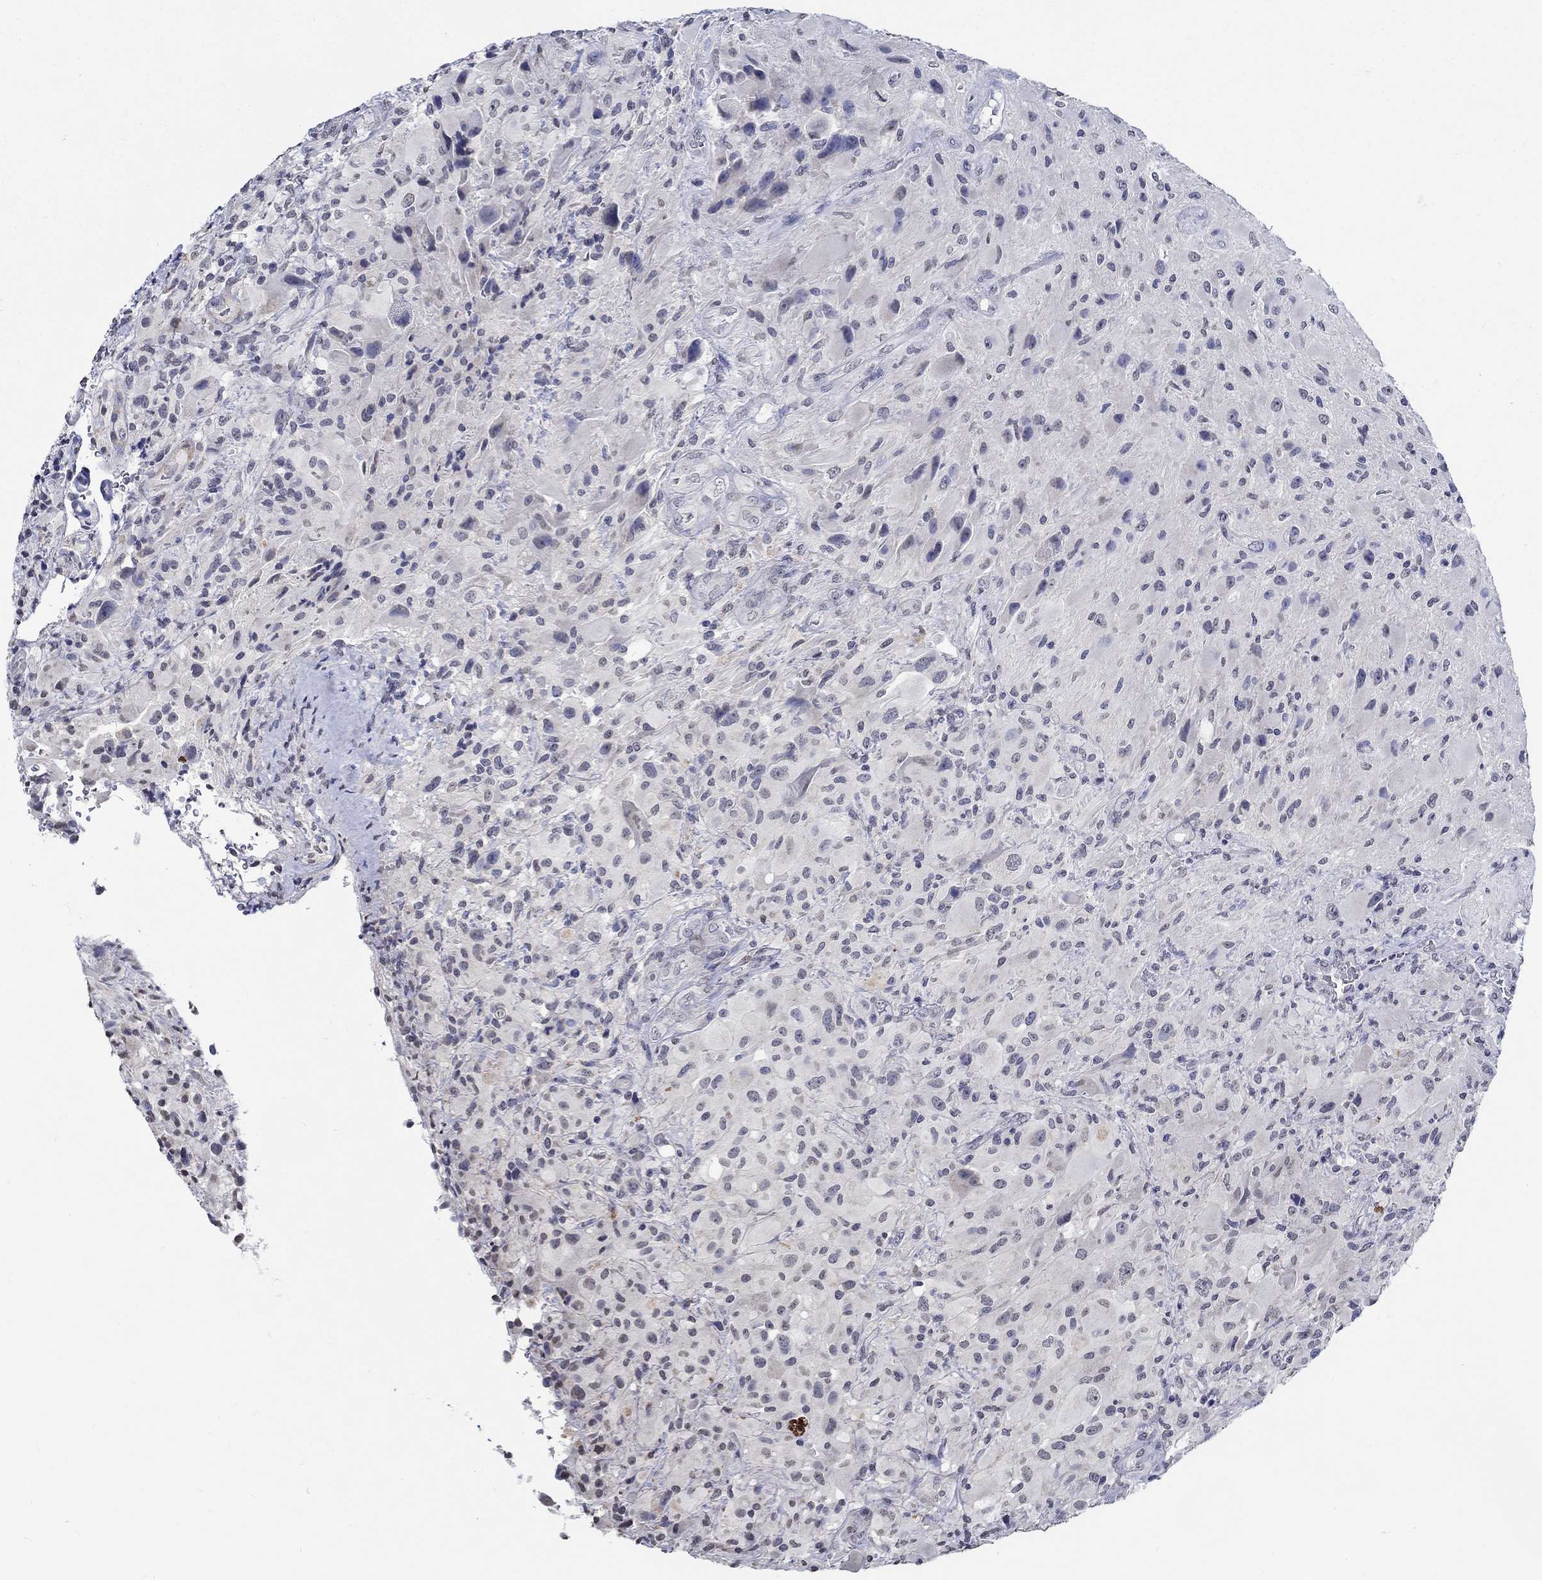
{"staining": {"intensity": "negative", "quantity": "none", "location": "none"}, "tissue": "glioma", "cell_type": "Tumor cells", "image_type": "cancer", "snomed": [{"axis": "morphology", "description": "Glioma, malignant, High grade"}, {"axis": "topography", "description": "Cerebral cortex"}], "caption": "Immunohistochemical staining of human malignant high-grade glioma displays no significant staining in tumor cells.", "gene": "PDE1B", "patient": {"sex": "male", "age": 35}}